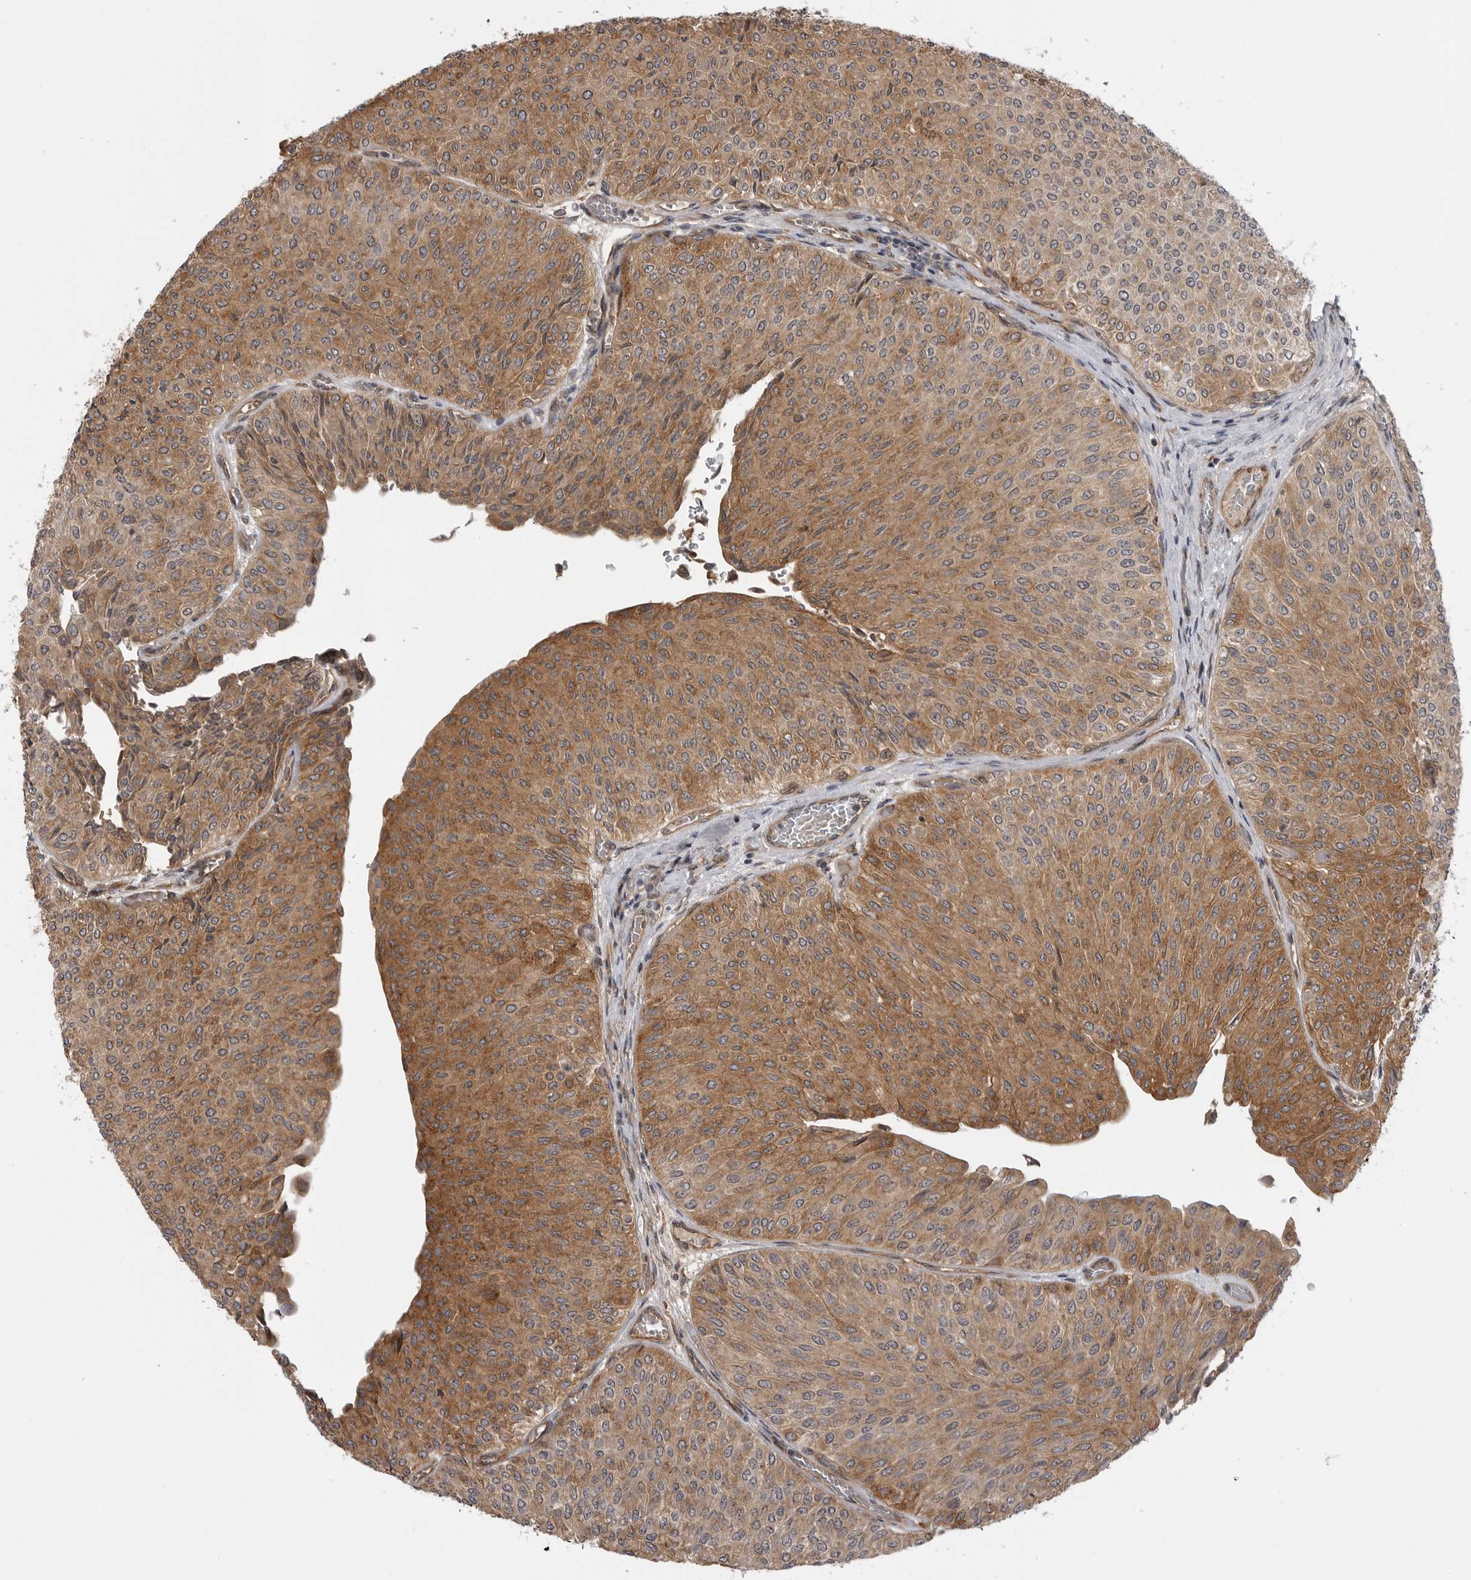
{"staining": {"intensity": "moderate", "quantity": ">75%", "location": "cytoplasmic/membranous"}, "tissue": "urothelial cancer", "cell_type": "Tumor cells", "image_type": "cancer", "snomed": [{"axis": "morphology", "description": "Urothelial carcinoma, Low grade"}, {"axis": "topography", "description": "Urinary bladder"}], "caption": "Immunohistochemical staining of urothelial cancer reveals moderate cytoplasmic/membranous protein expression in approximately >75% of tumor cells.", "gene": "LRRC45", "patient": {"sex": "male", "age": 78}}